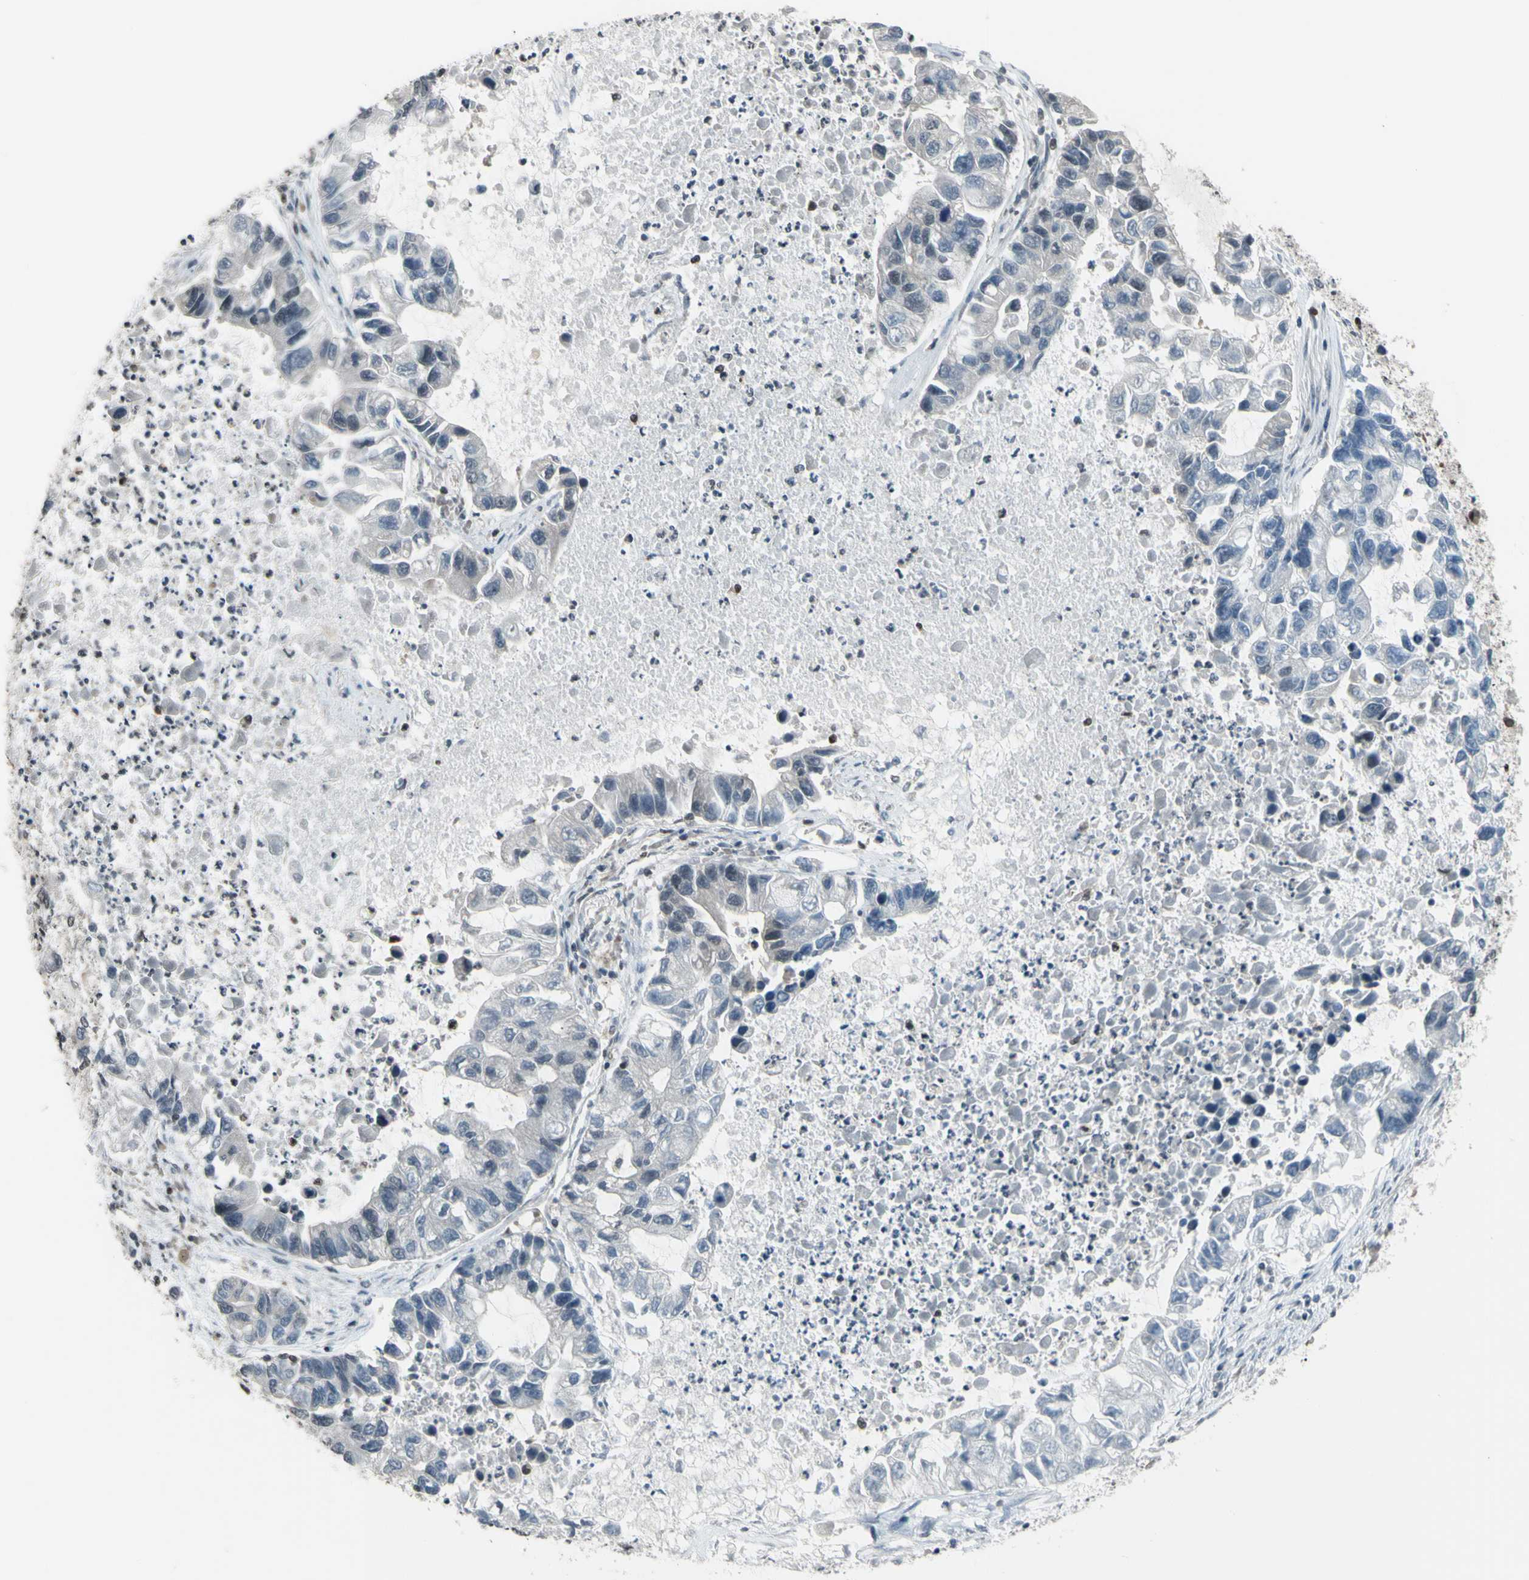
{"staining": {"intensity": "moderate", "quantity": ">75%", "location": "cytoplasmic/membranous,nuclear"}, "tissue": "lung cancer", "cell_type": "Tumor cells", "image_type": "cancer", "snomed": [{"axis": "morphology", "description": "Adenocarcinoma, NOS"}, {"axis": "topography", "description": "Lung"}], "caption": "Lung cancer (adenocarcinoma) tissue displays moderate cytoplasmic/membranous and nuclear expression in about >75% of tumor cells", "gene": "FKBP5", "patient": {"sex": "female", "age": 51}}